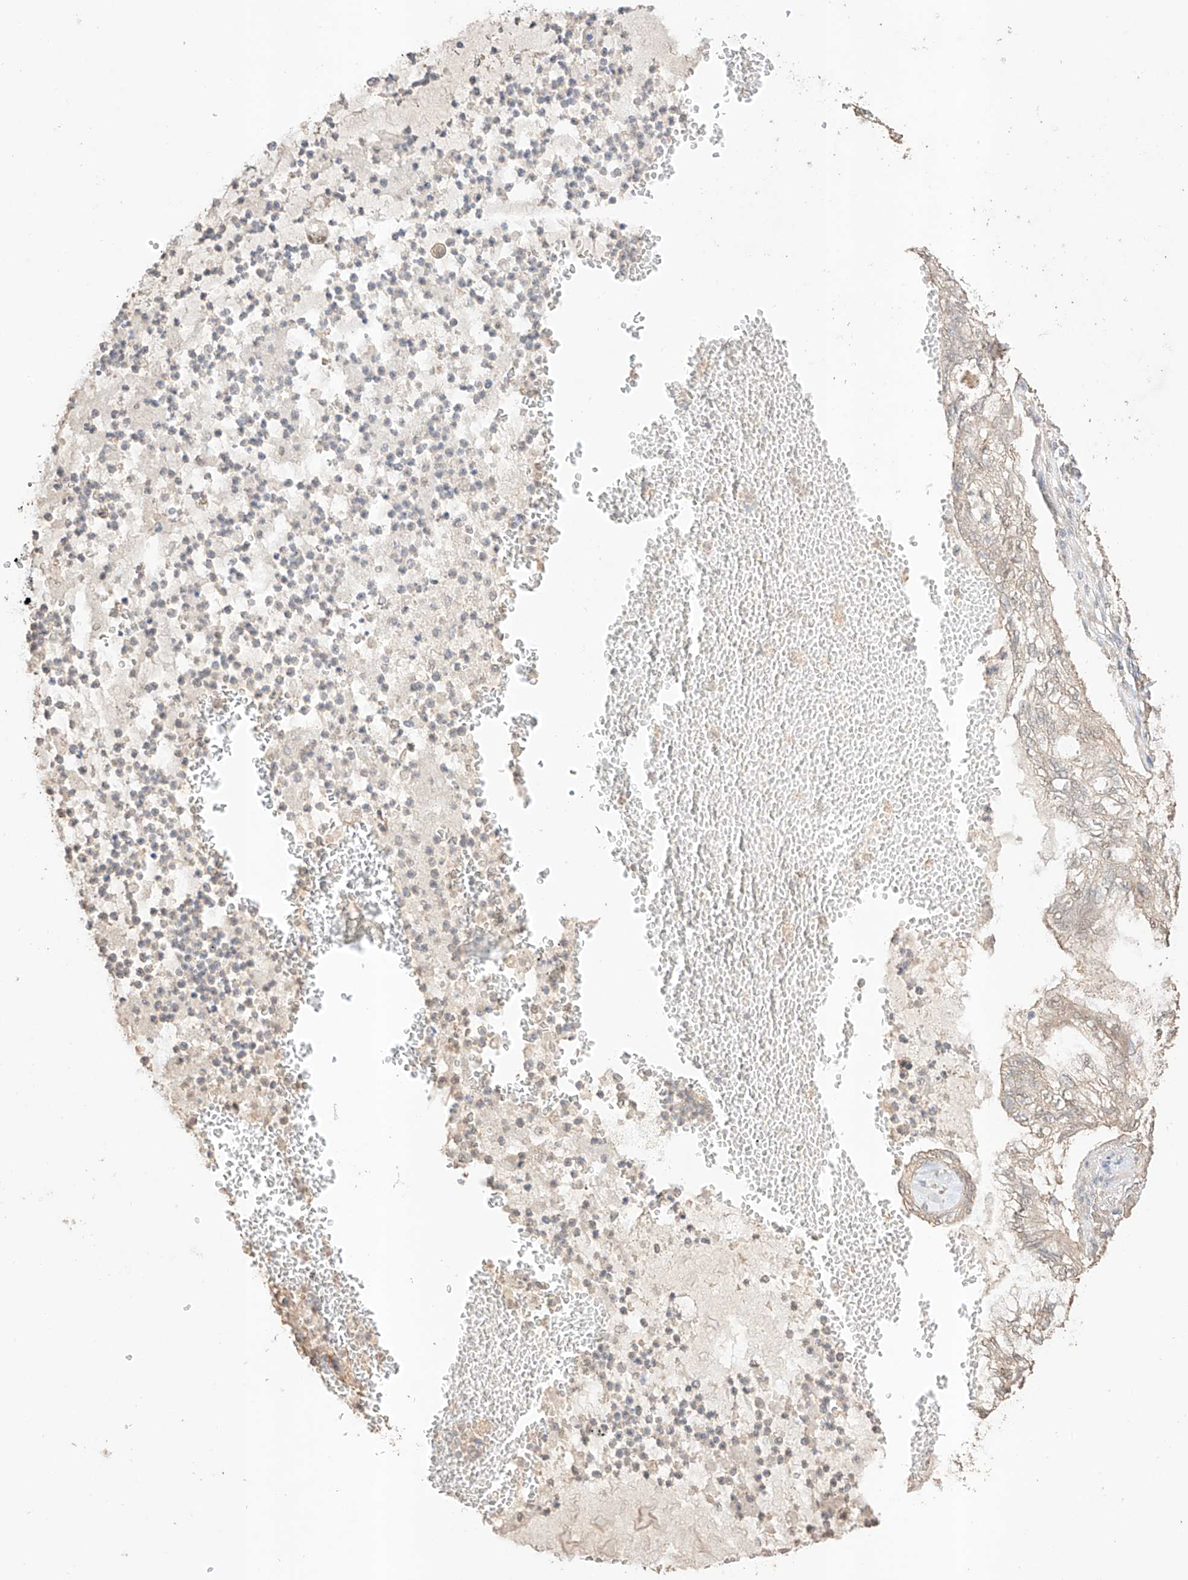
{"staining": {"intensity": "negative", "quantity": "none", "location": "none"}, "tissue": "lung cancer", "cell_type": "Tumor cells", "image_type": "cancer", "snomed": [{"axis": "morphology", "description": "Adenocarcinoma, NOS"}, {"axis": "topography", "description": "Lung"}], "caption": "High magnification brightfield microscopy of adenocarcinoma (lung) stained with DAB (brown) and counterstained with hematoxylin (blue): tumor cells show no significant staining. (Brightfield microscopy of DAB immunohistochemistry (IHC) at high magnification).", "gene": "APIP", "patient": {"sex": "female", "age": 70}}